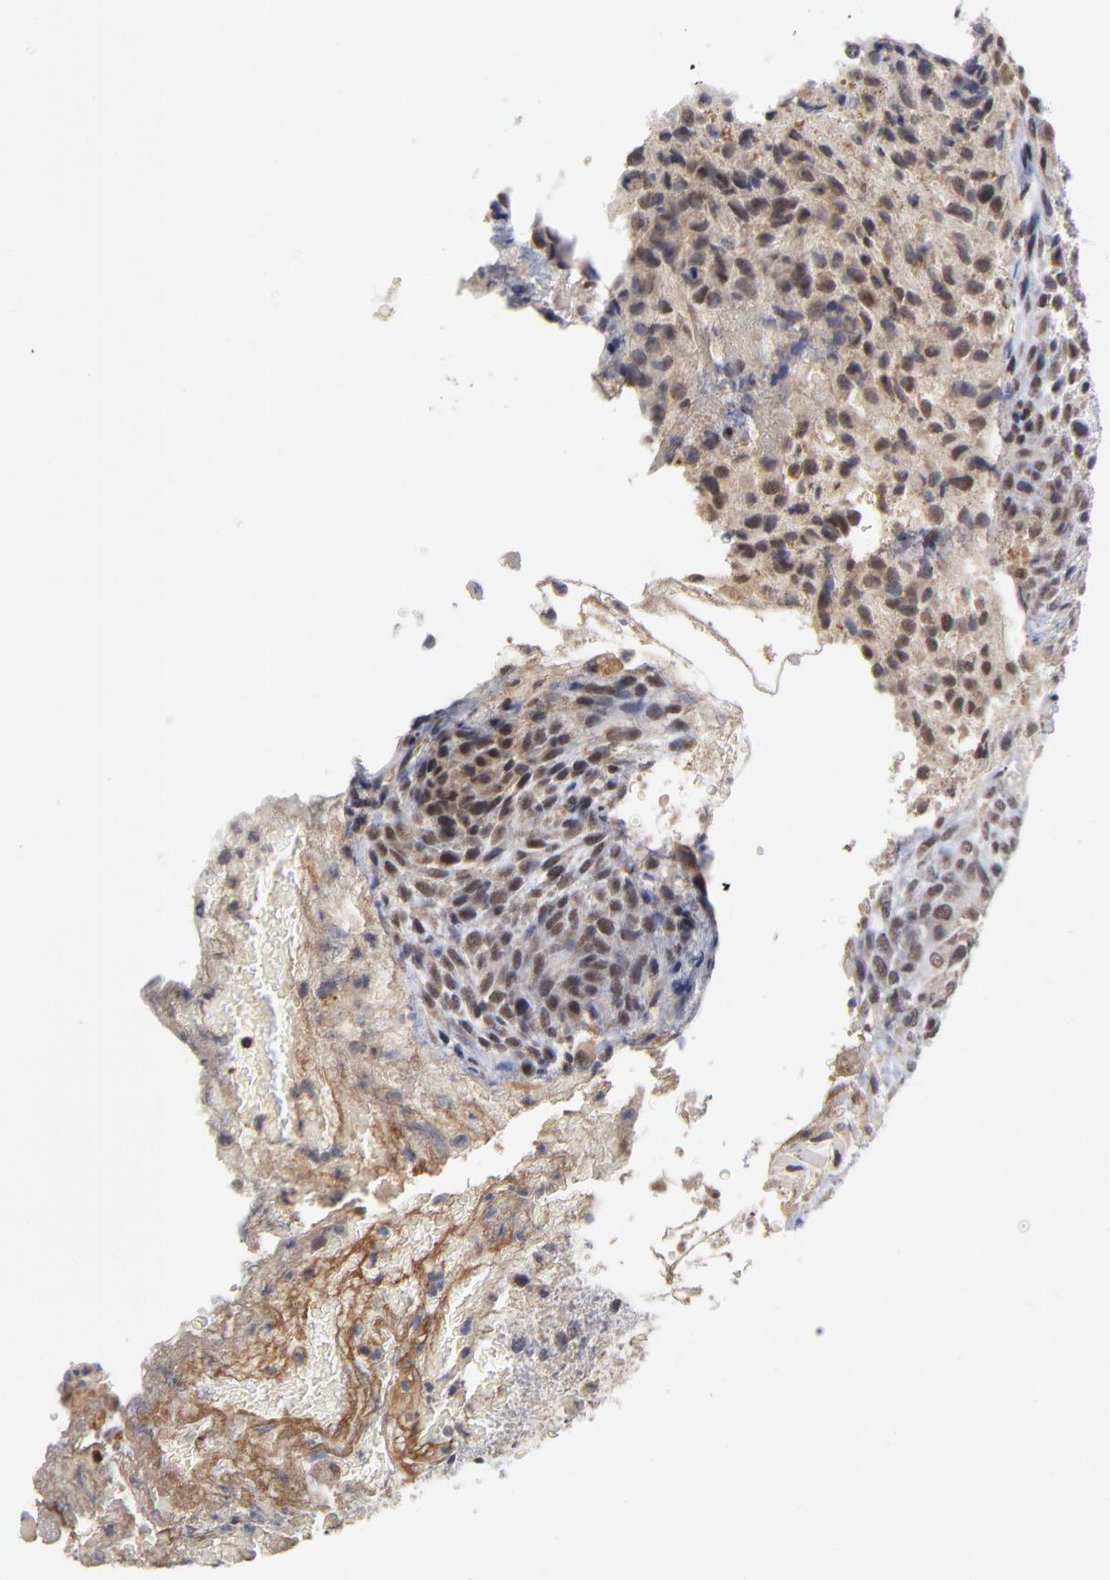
{"staining": {"intensity": "weak", "quantity": ">75%", "location": "cytoplasmic/membranous,nuclear"}, "tissue": "glioma", "cell_type": "Tumor cells", "image_type": "cancer", "snomed": [{"axis": "morphology", "description": "Glioma, malignant, High grade"}, {"axis": "topography", "description": "Cerebral cortex"}], "caption": "Glioma tissue displays weak cytoplasmic/membranous and nuclear expression in about >75% of tumor cells", "gene": "WSB1", "patient": {"sex": "female", "age": 55}}